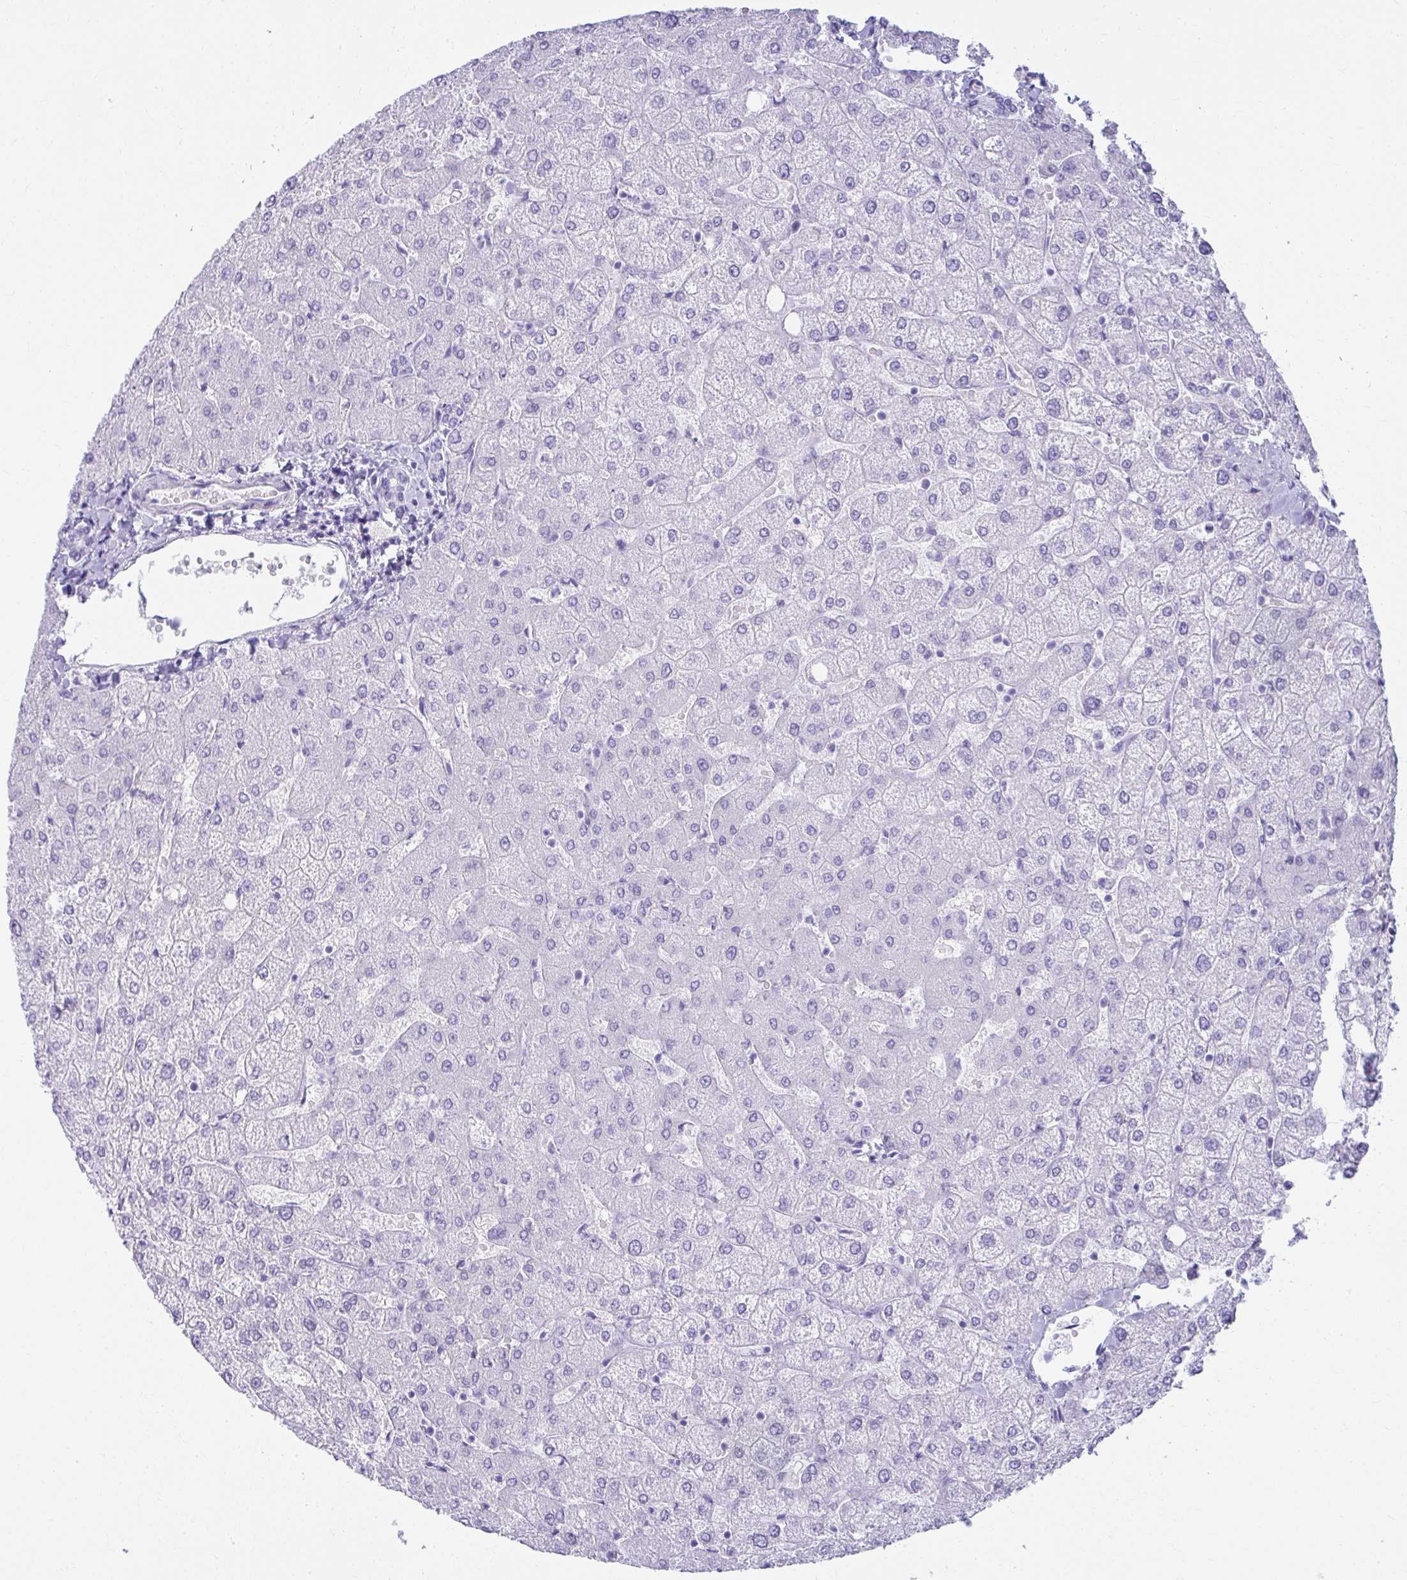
{"staining": {"intensity": "negative", "quantity": "none", "location": "none"}, "tissue": "liver", "cell_type": "Cholangiocytes", "image_type": "normal", "snomed": [{"axis": "morphology", "description": "Normal tissue, NOS"}, {"axis": "topography", "description": "Liver"}], "caption": "Immunohistochemistry image of benign liver stained for a protein (brown), which reveals no positivity in cholangiocytes.", "gene": "ATP4B", "patient": {"sex": "female", "age": 54}}